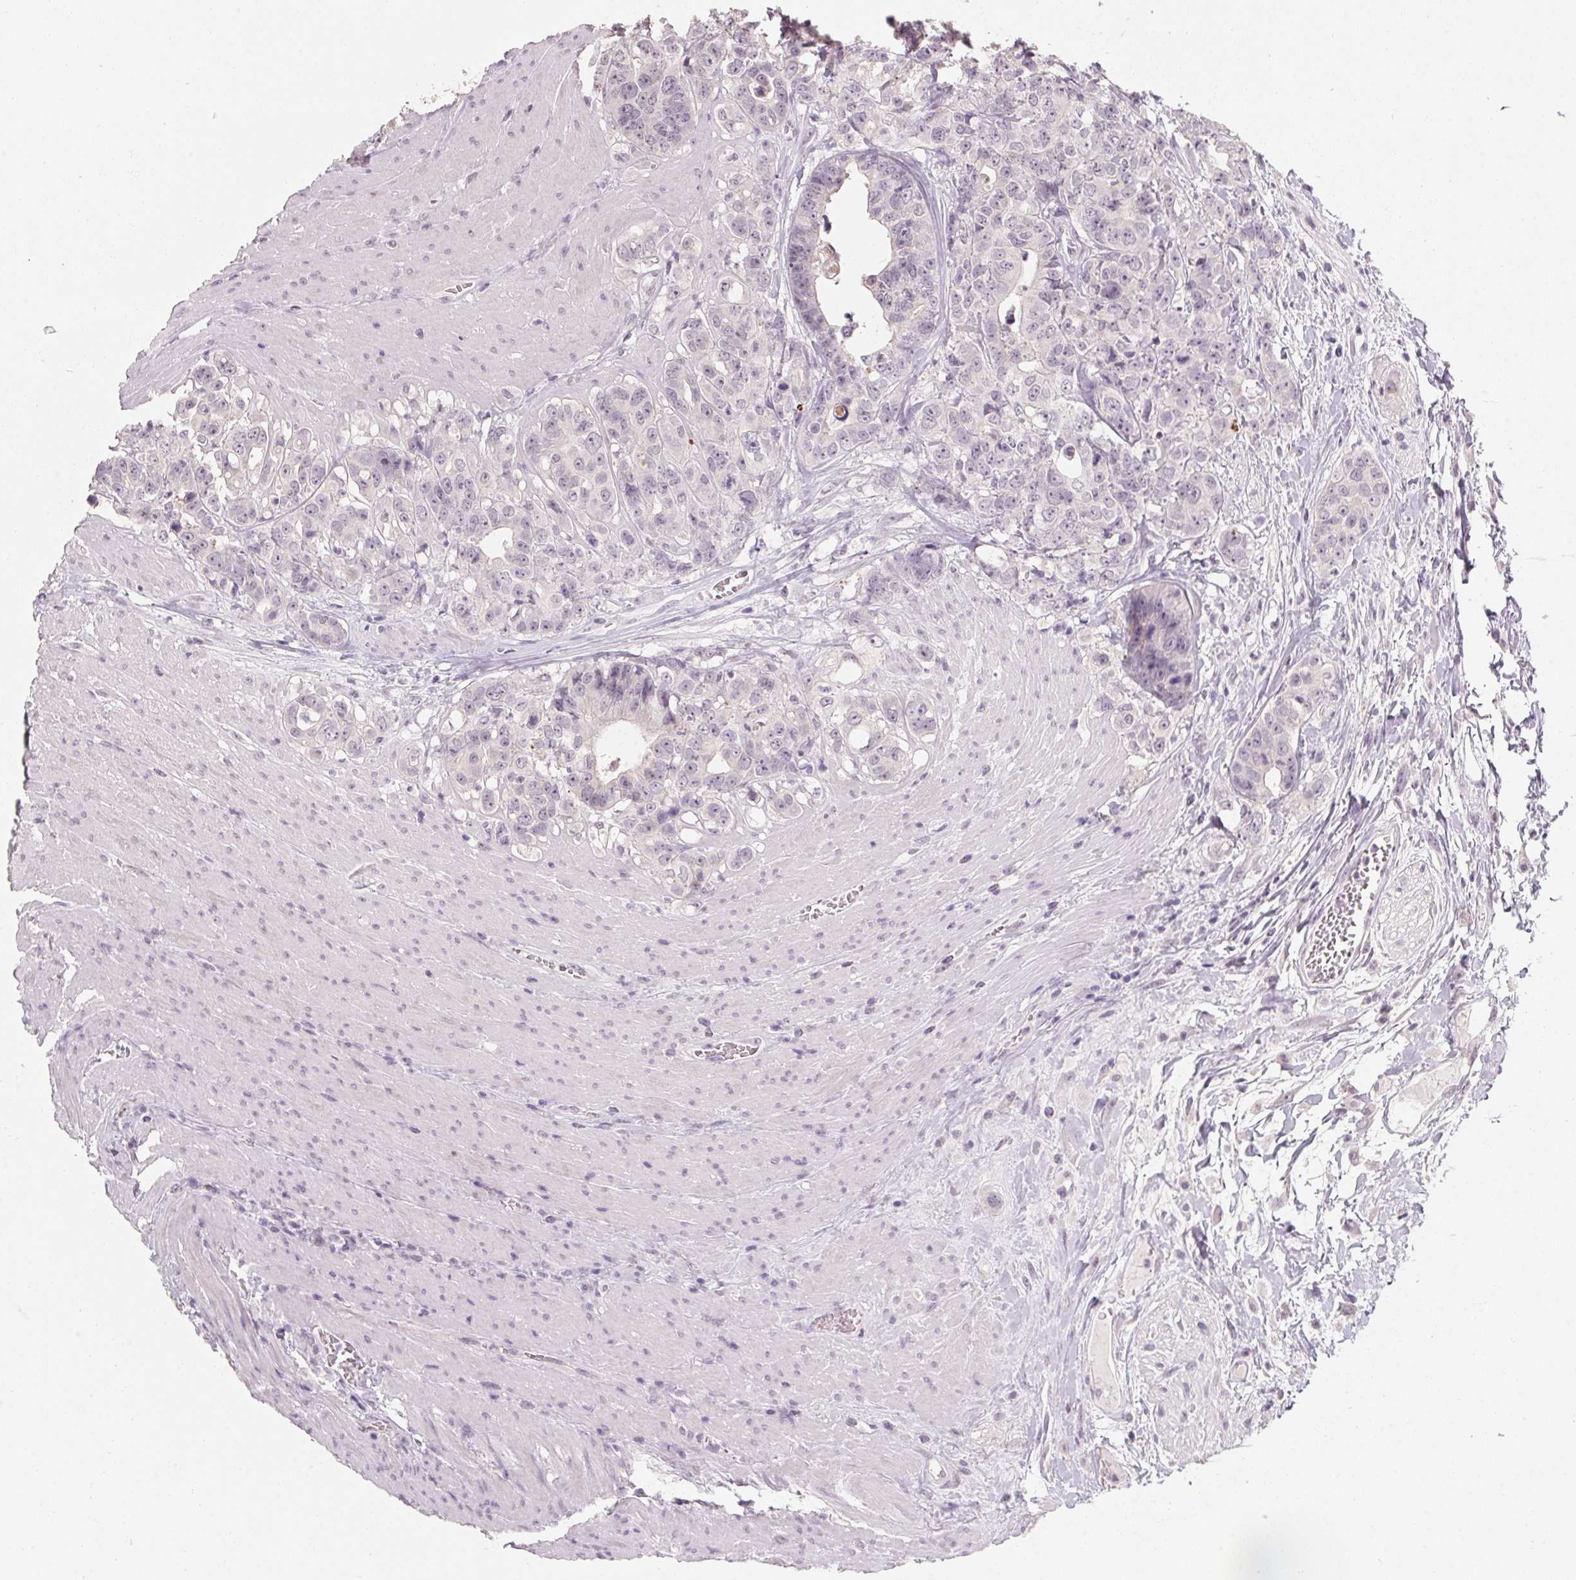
{"staining": {"intensity": "negative", "quantity": "none", "location": "none"}, "tissue": "colorectal cancer", "cell_type": "Tumor cells", "image_type": "cancer", "snomed": [{"axis": "morphology", "description": "Adenocarcinoma, NOS"}, {"axis": "topography", "description": "Rectum"}], "caption": "Photomicrograph shows no significant protein expression in tumor cells of colorectal cancer.", "gene": "CAPZA3", "patient": {"sex": "female", "age": 62}}